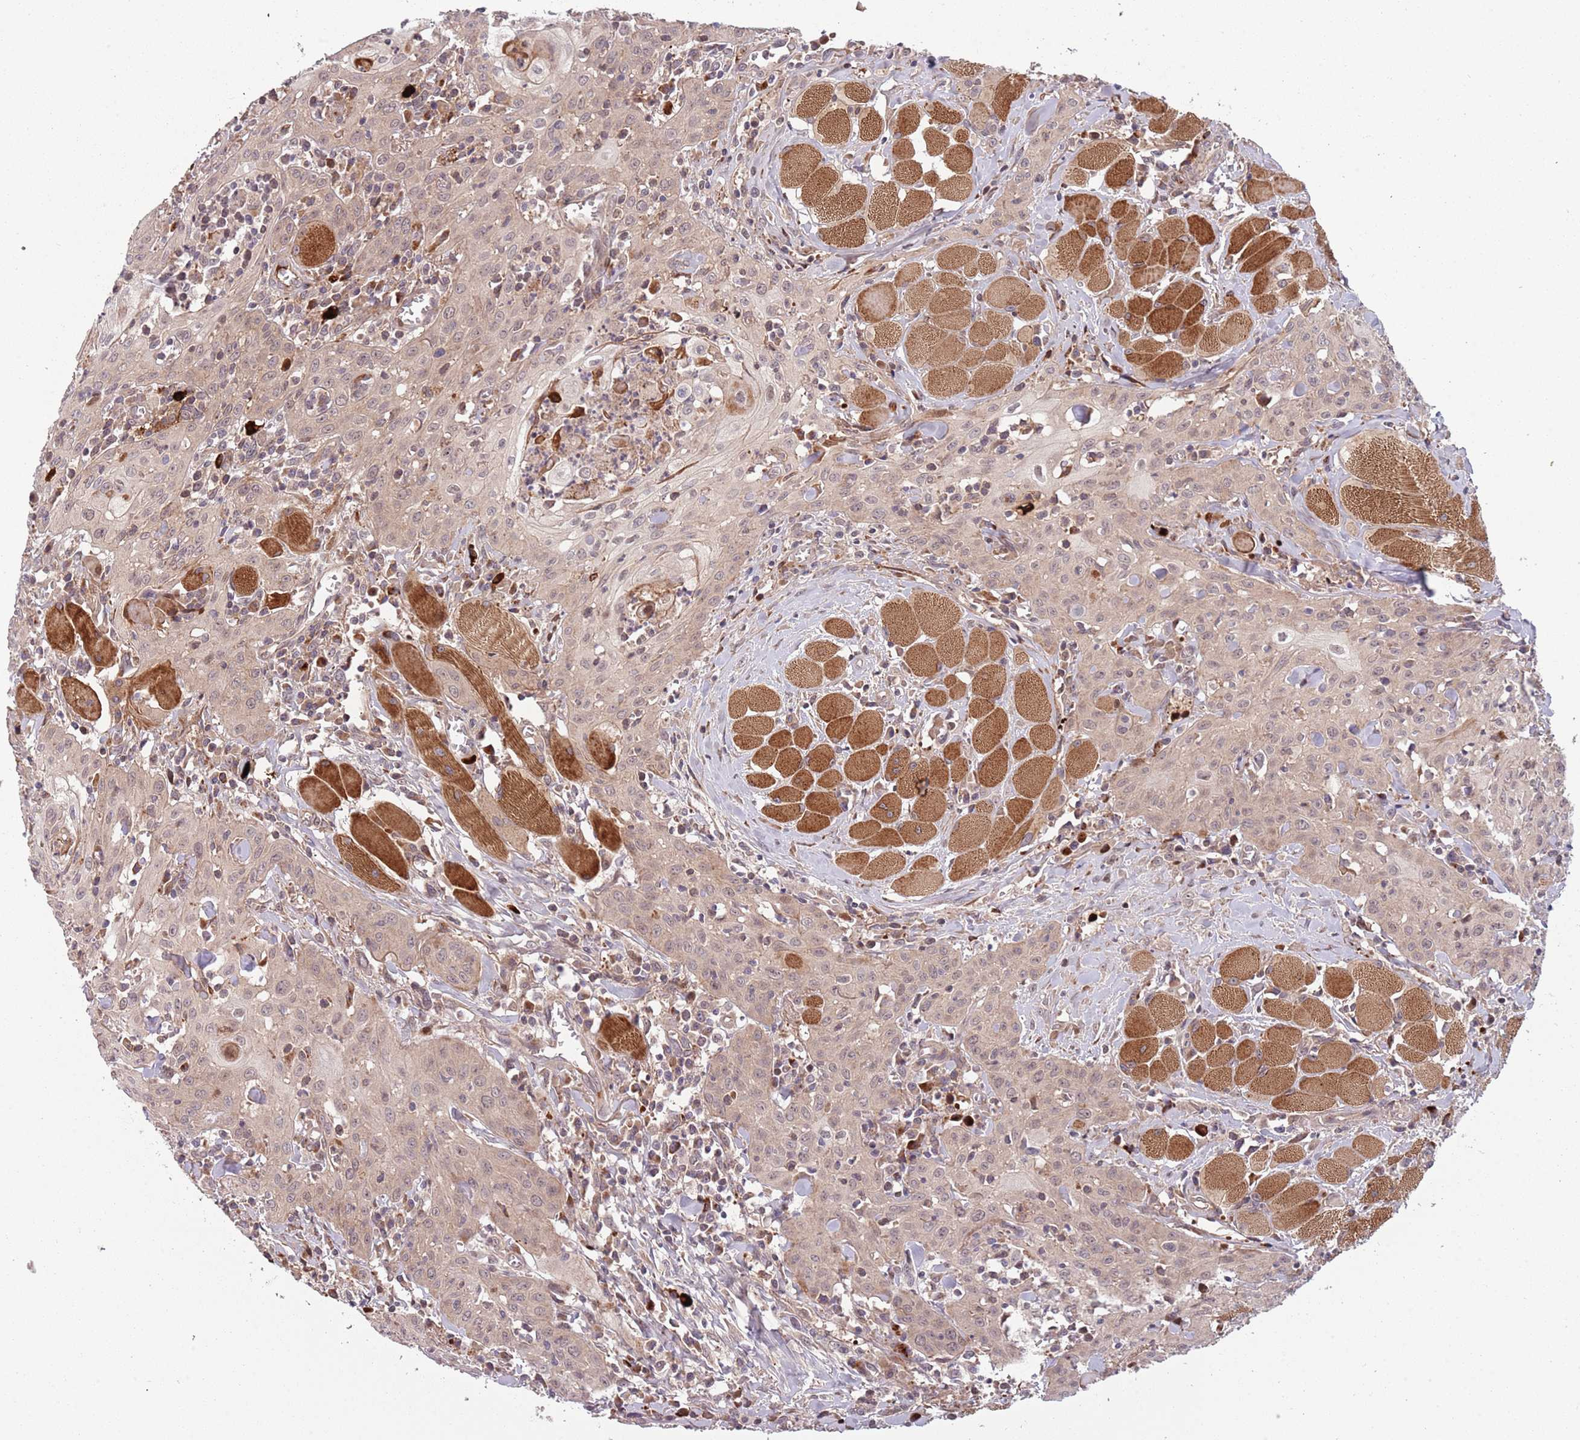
{"staining": {"intensity": "weak", "quantity": "25%-75%", "location": "nuclear"}, "tissue": "head and neck cancer", "cell_type": "Tumor cells", "image_type": "cancer", "snomed": [{"axis": "morphology", "description": "Squamous cell carcinoma, NOS"}, {"axis": "topography", "description": "Oral tissue"}, {"axis": "topography", "description": "Head-Neck"}], "caption": "Brown immunohistochemical staining in head and neck squamous cell carcinoma reveals weak nuclear staining in approximately 25%-75% of tumor cells.", "gene": "NT5DC4", "patient": {"sex": "female", "age": 70}}